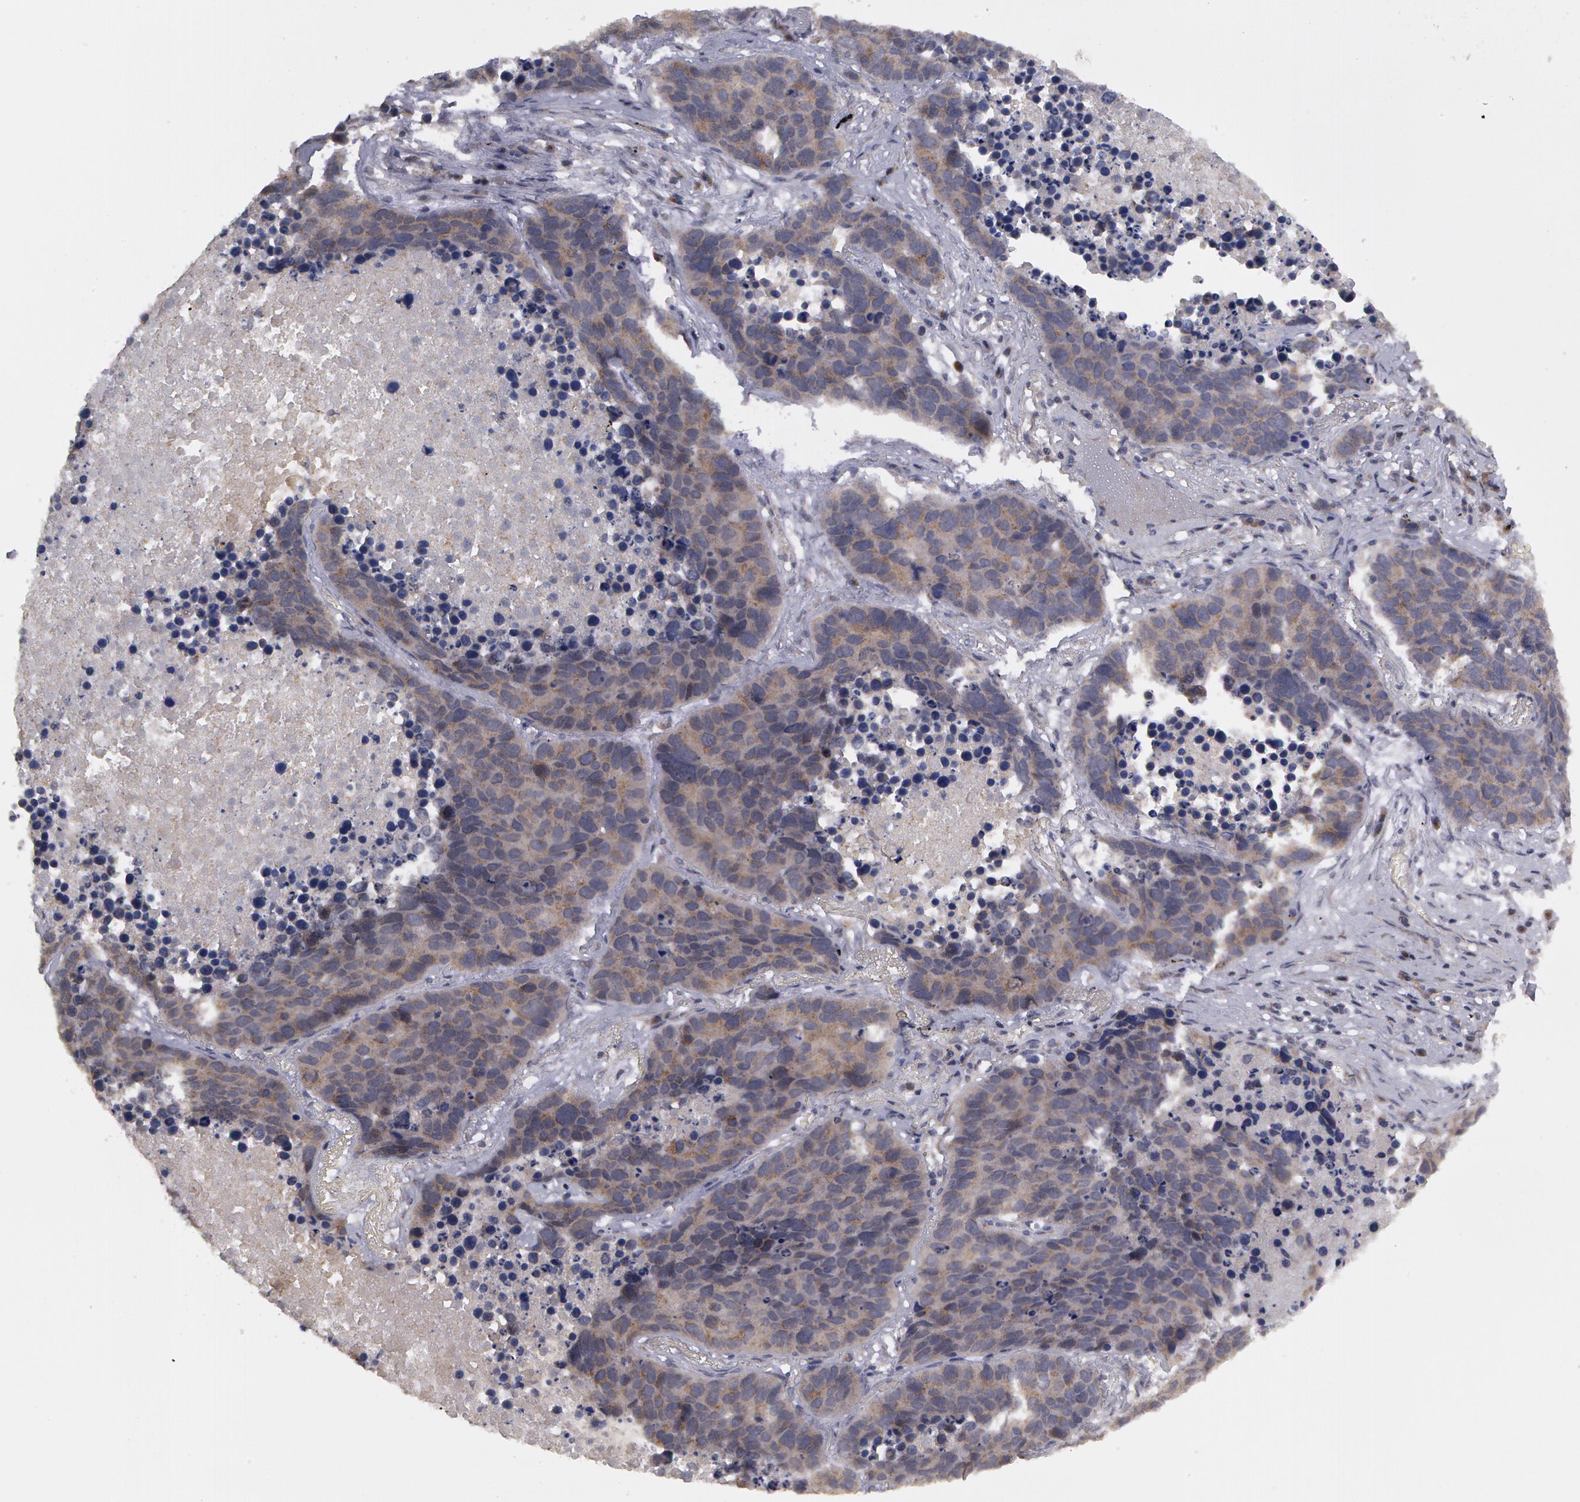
{"staining": {"intensity": "weak", "quantity": "25%-75%", "location": "cytoplasmic/membranous"}, "tissue": "lung cancer", "cell_type": "Tumor cells", "image_type": "cancer", "snomed": [{"axis": "morphology", "description": "Carcinoid, malignant, NOS"}, {"axis": "topography", "description": "Lung"}], "caption": "A histopathology image of malignant carcinoid (lung) stained for a protein demonstrates weak cytoplasmic/membranous brown staining in tumor cells.", "gene": "STX5", "patient": {"sex": "male", "age": 60}}